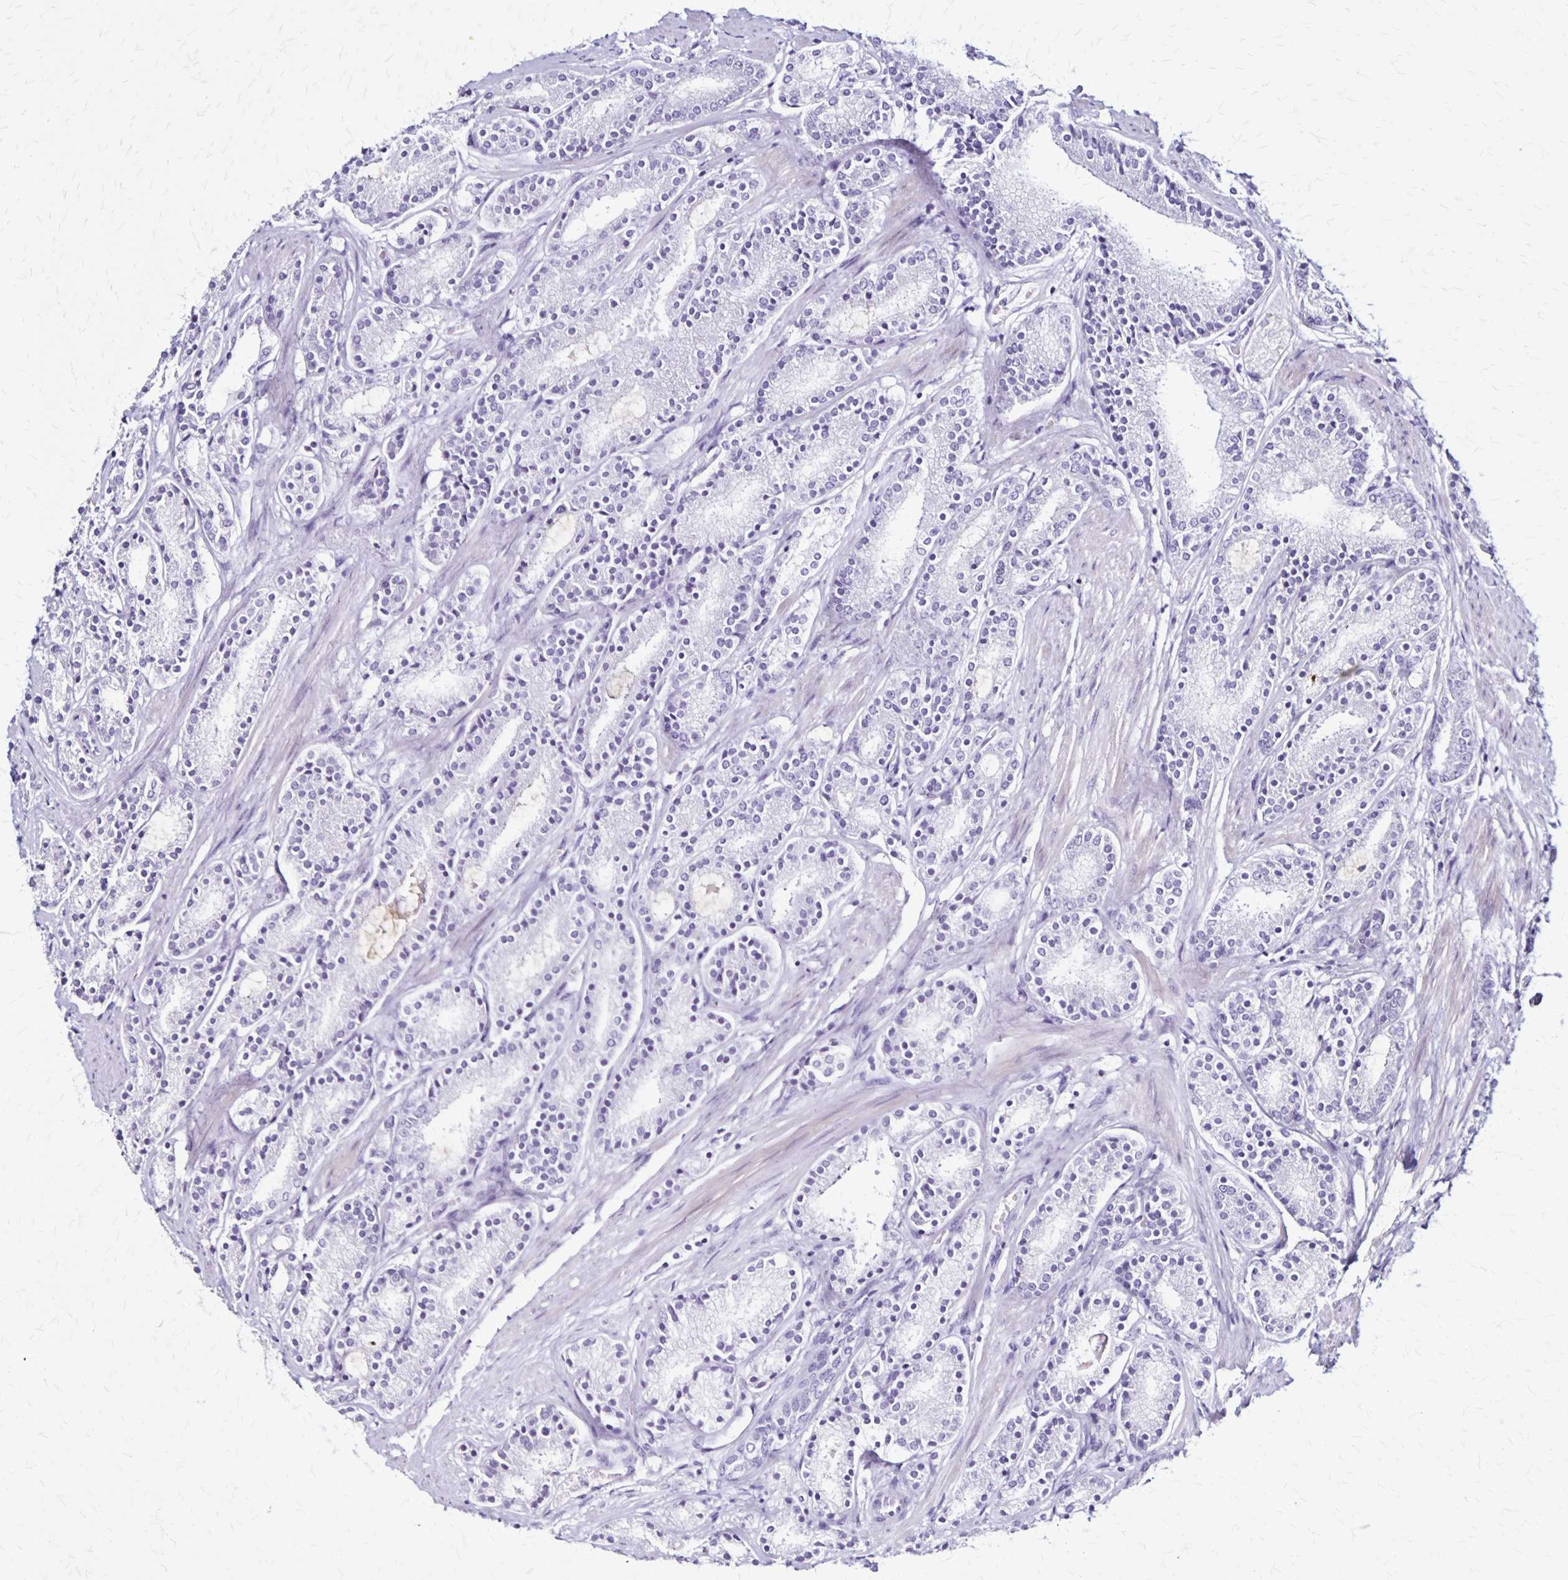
{"staining": {"intensity": "negative", "quantity": "none", "location": "none"}, "tissue": "prostate cancer", "cell_type": "Tumor cells", "image_type": "cancer", "snomed": [{"axis": "morphology", "description": "Adenocarcinoma, High grade"}, {"axis": "topography", "description": "Prostate"}], "caption": "The photomicrograph demonstrates no significant expression in tumor cells of adenocarcinoma (high-grade) (prostate).", "gene": "PLXNA4", "patient": {"sex": "male", "age": 63}}